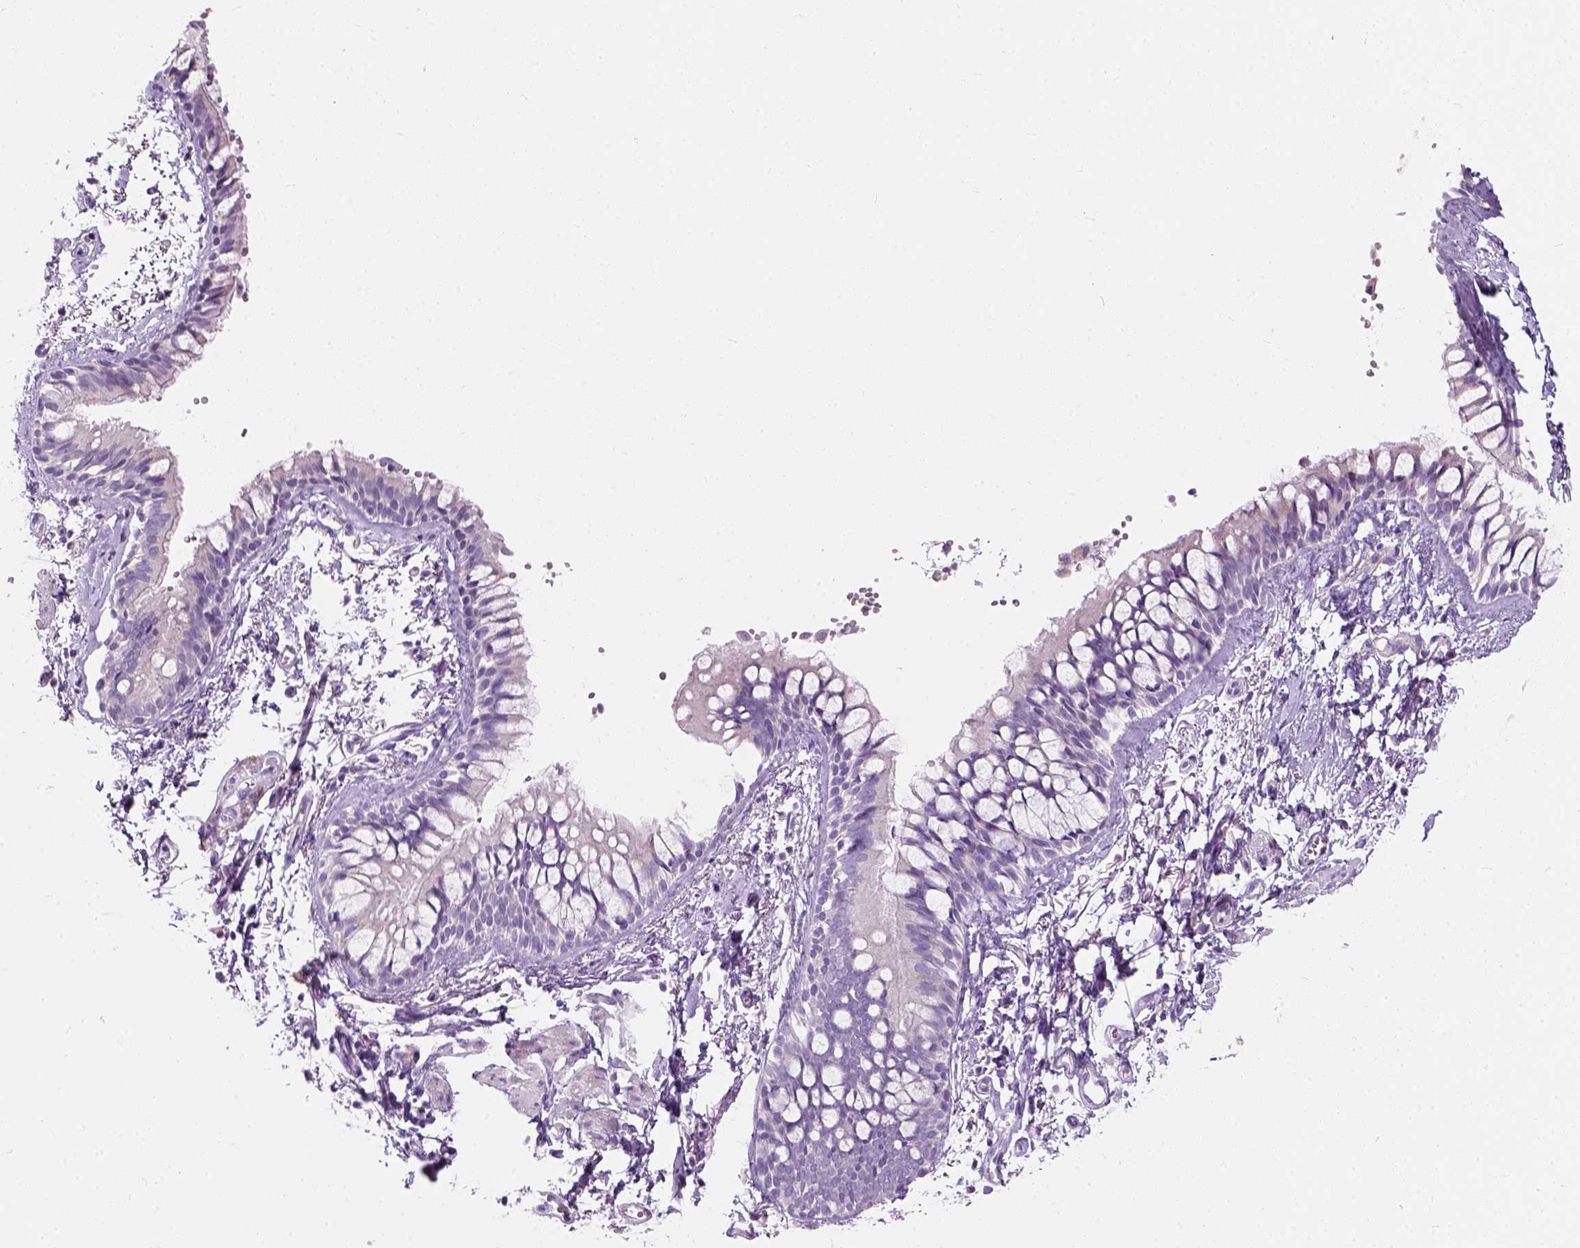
{"staining": {"intensity": "negative", "quantity": "none", "location": "none"}, "tissue": "bronchus", "cell_type": "Respiratory epithelial cells", "image_type": "normal", "snomed": [{"axis": "morphology", "description": "Normal tissue, NOS"}, {"axis": "topography", "description": "Bronchus"}], "caption": "Immunohistochemistry (IHC) image of unremarkable human bronchus stained for a protein (brown), which shows no staining in respiratory epithelial cells. (Brightfield microscopy of DAB (3,3'-diaminobenzidine) immunohistochemistry at high magnification).", "gene": "TRIM72", "patient": {"sex": "female", "age": 59}}